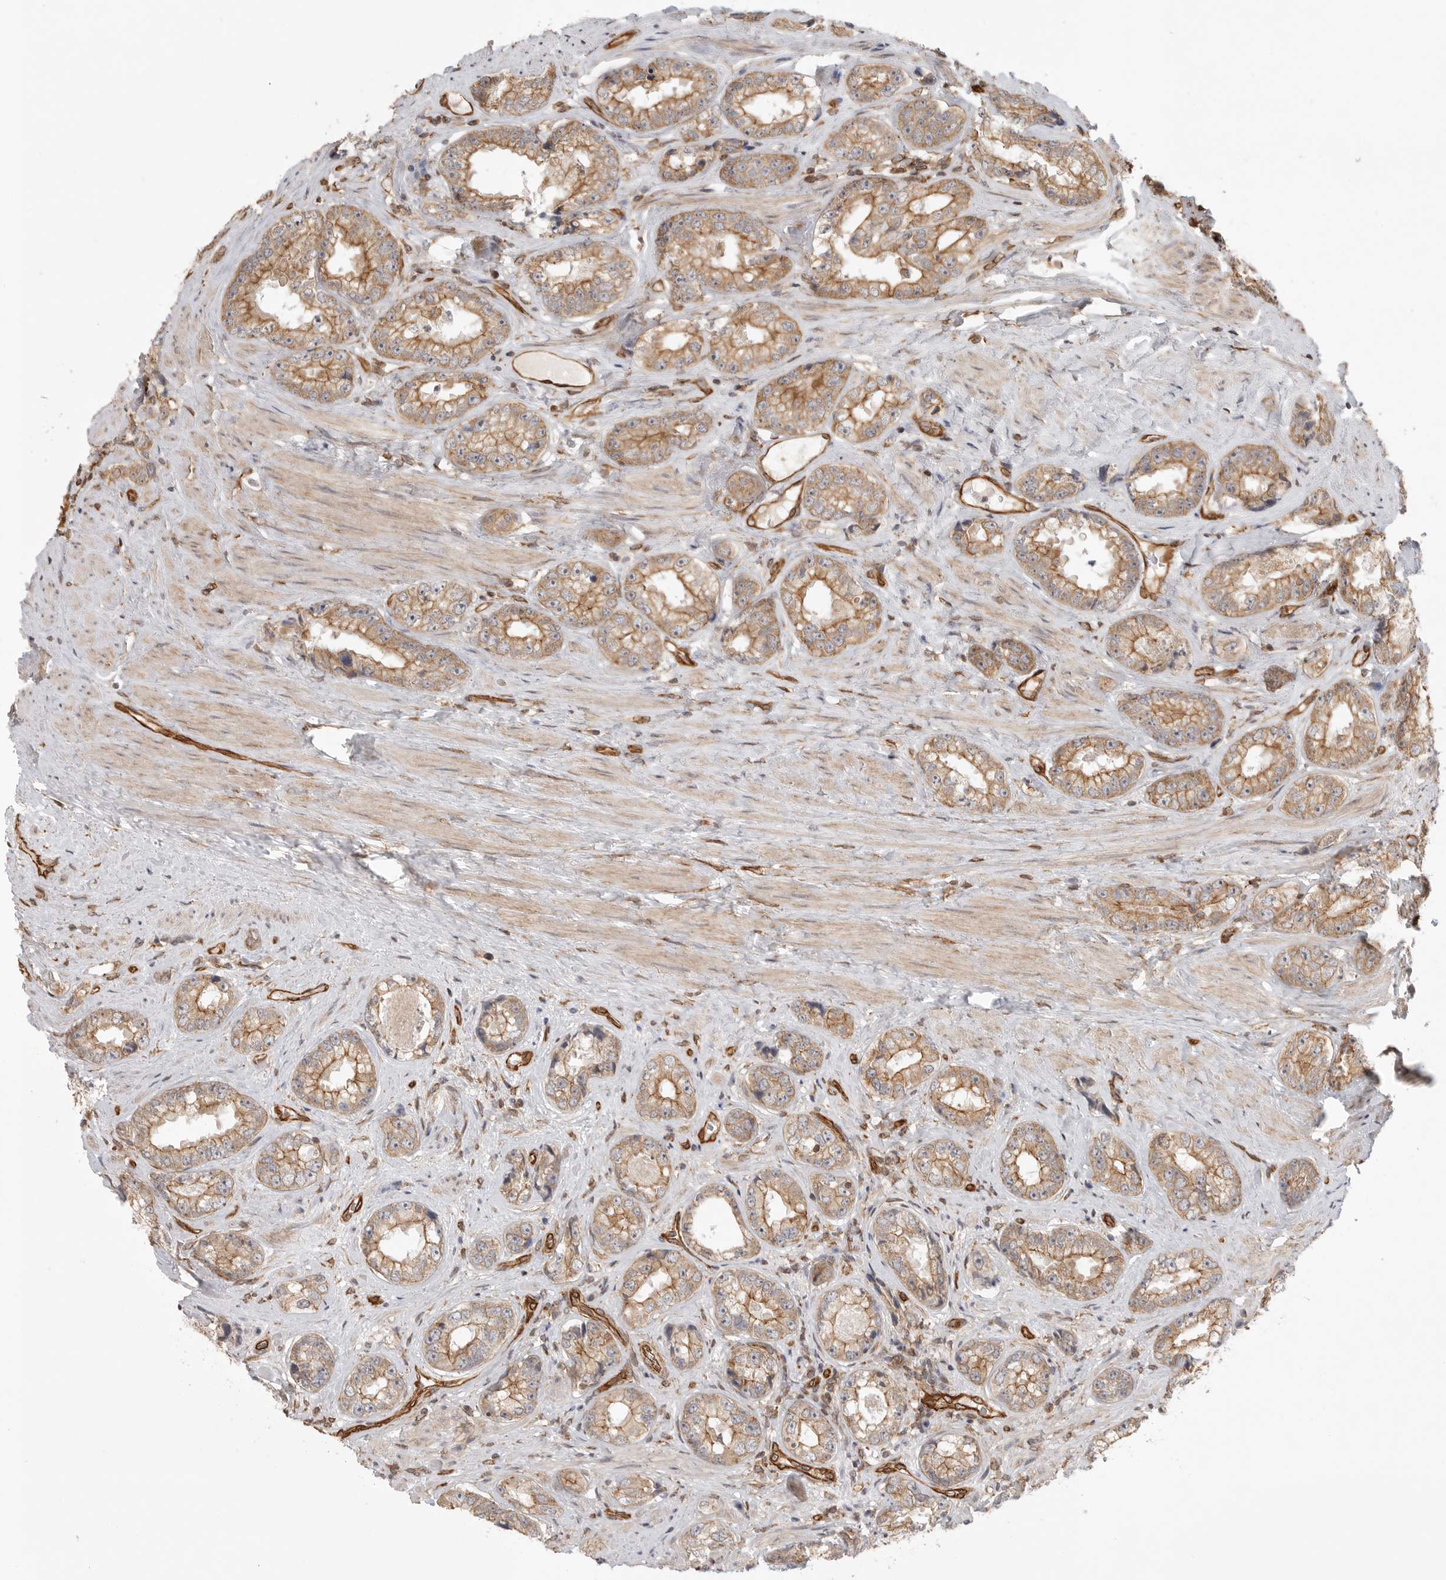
{"staining": {"intensity": "moderate", "quantity": ">75%", "location": "cytoplasmic/membranous"}, "tissue": "prostate cancer", "cell_type": "Tumor cells", "image_type": "cancer", "snomed": [{"axis": "morphology", "description": "Adenocarcinoma, High grade"}, {"axis": "topography", "description": "Prostate"}], "caption": "Brown immunohistochemical staining in high-grade adenocarcinoma (prostate) shows moderate cytoplasmic/membranous expression in approximately >75% of tumor cells. Using DAB (brown) and hematoxylin (blue) stains, captured at high magnification using brightfield microscopy.", "gene": "ATOH7", "patient": {"sex": "male", "age": 61}}